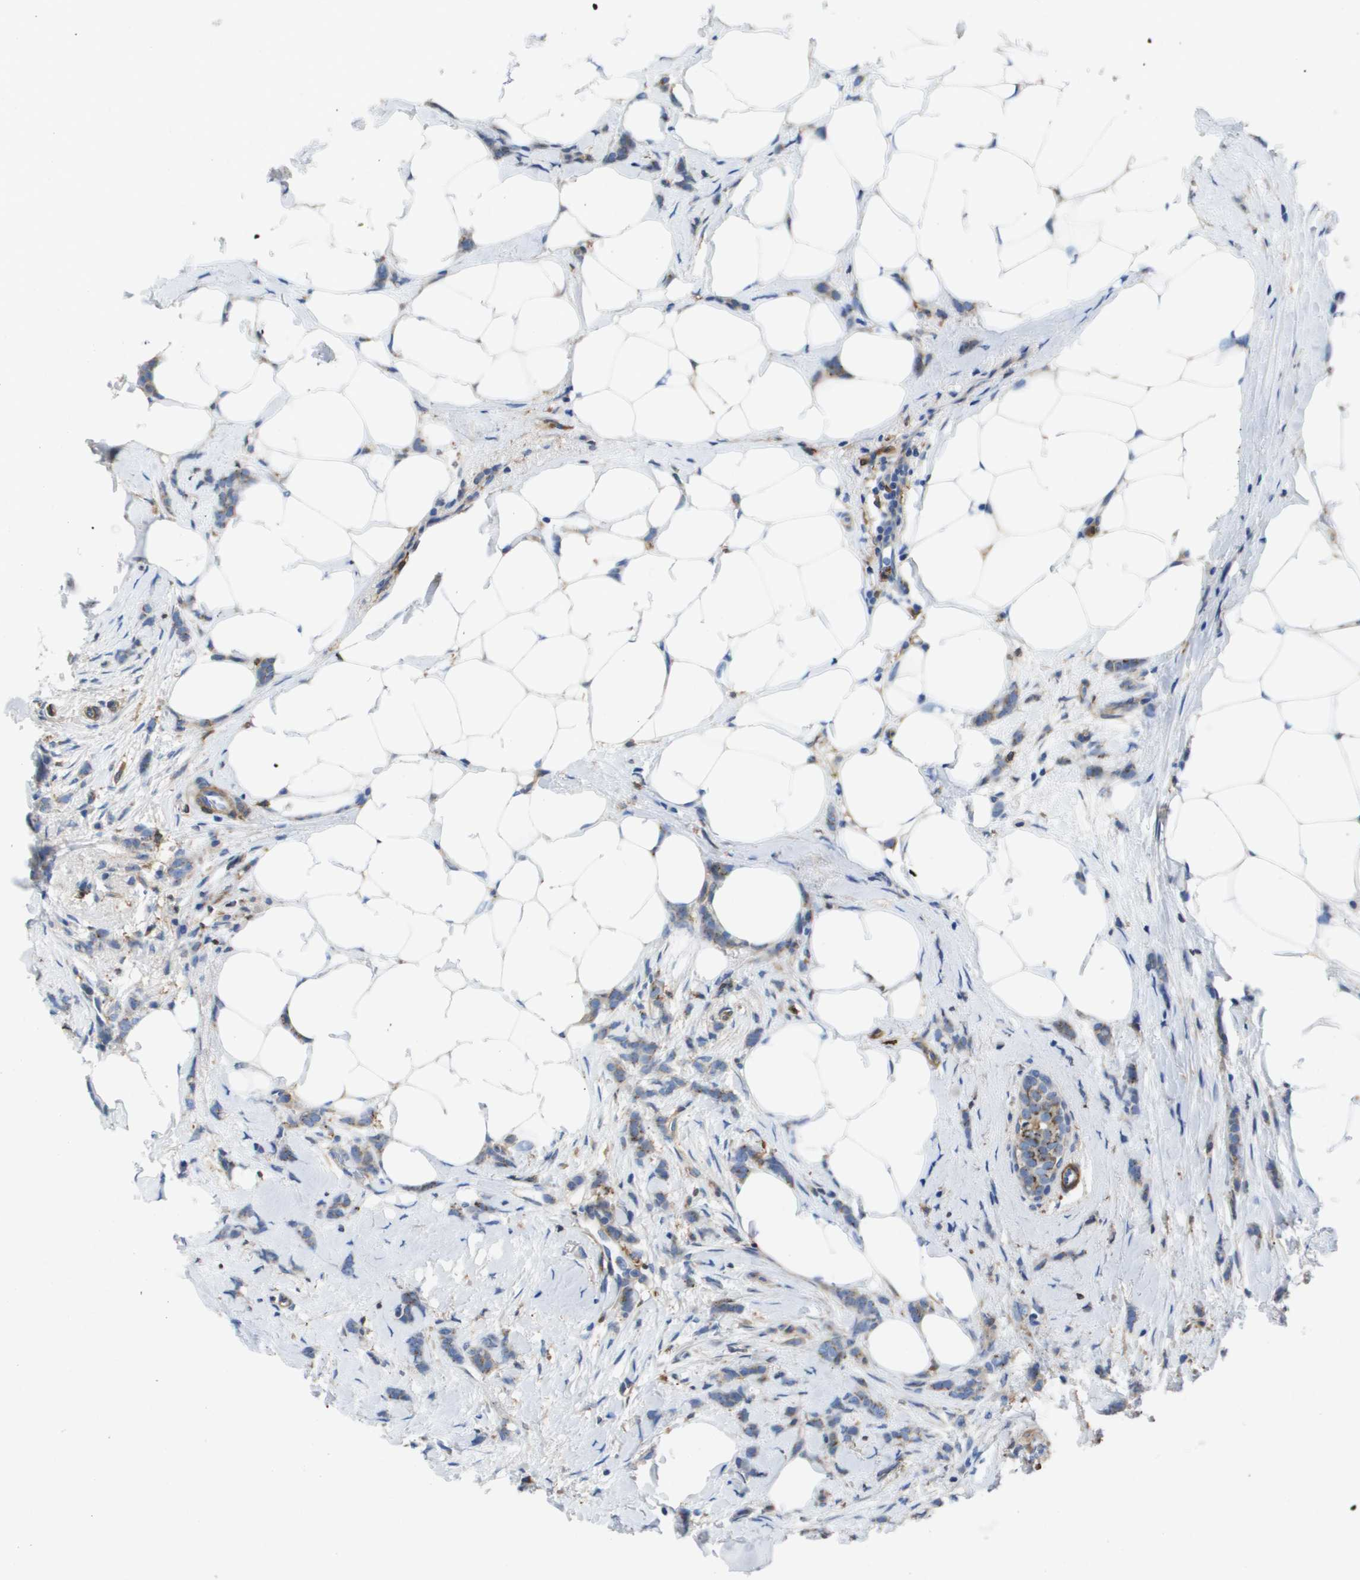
{"staining": {"intensity": "weak", "quantity": ">75%", "location": "cytoplasmic/membranous"}, "tissue": "breast cancer", "cell_type": "Tumor cells", "image_type": "cancer", "snomed": [{"axis": "morphology", "description": "Lobular carcinoma, in situ"}, {"axis": "morphology", "description": "Lobular carcinoma"}, {"axis": "topography", "description": "Breast"}], "caption": "A photomicrograph of breast cancer stained for a protein reveals weak cytoplasmic/membranous brown staining in tumor cells. Nuclei are stained in blue.", "gene": "SLC37A2", "patient": {"sex": "female", "age": 41}}